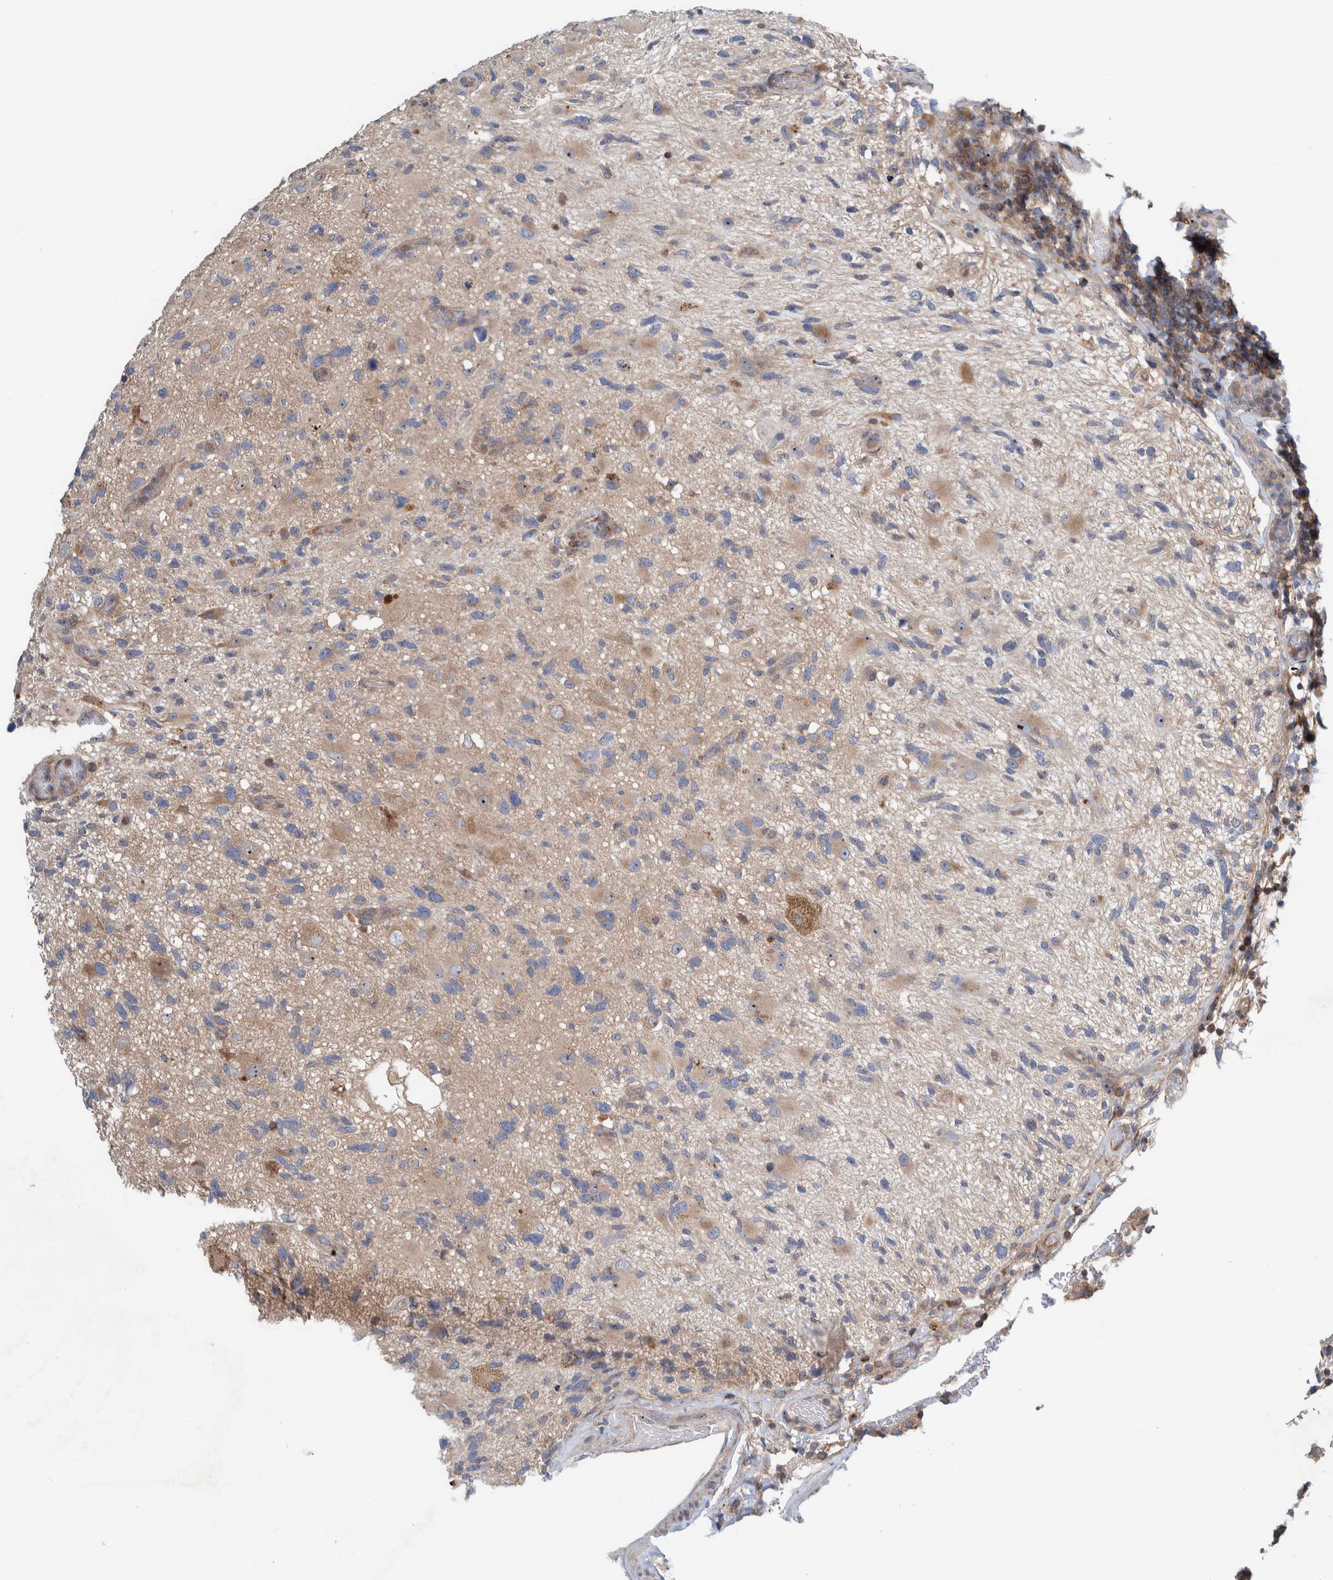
{"staining": {"intensity": "weak", "quantity": ">75%", "location": "cytoplasmic/membranous"}, "tissue": "glioma", "cell_type": "Tumor cells", "image_type": "cancer", "snomed": [{"axis": "morphology", "description": "Glioma, malignant, High grade"}, {"axis": "topography", "description": "Brain"}], "caption": "About >75% of tumor cells in high-grade glioma (malignant) exhibit weak cytoplasmic/membranous protein positivity as visualized by brown immunohistochemical staining.", "gene": "CCM2", "patient": {"sex": "male", "age": 33}}